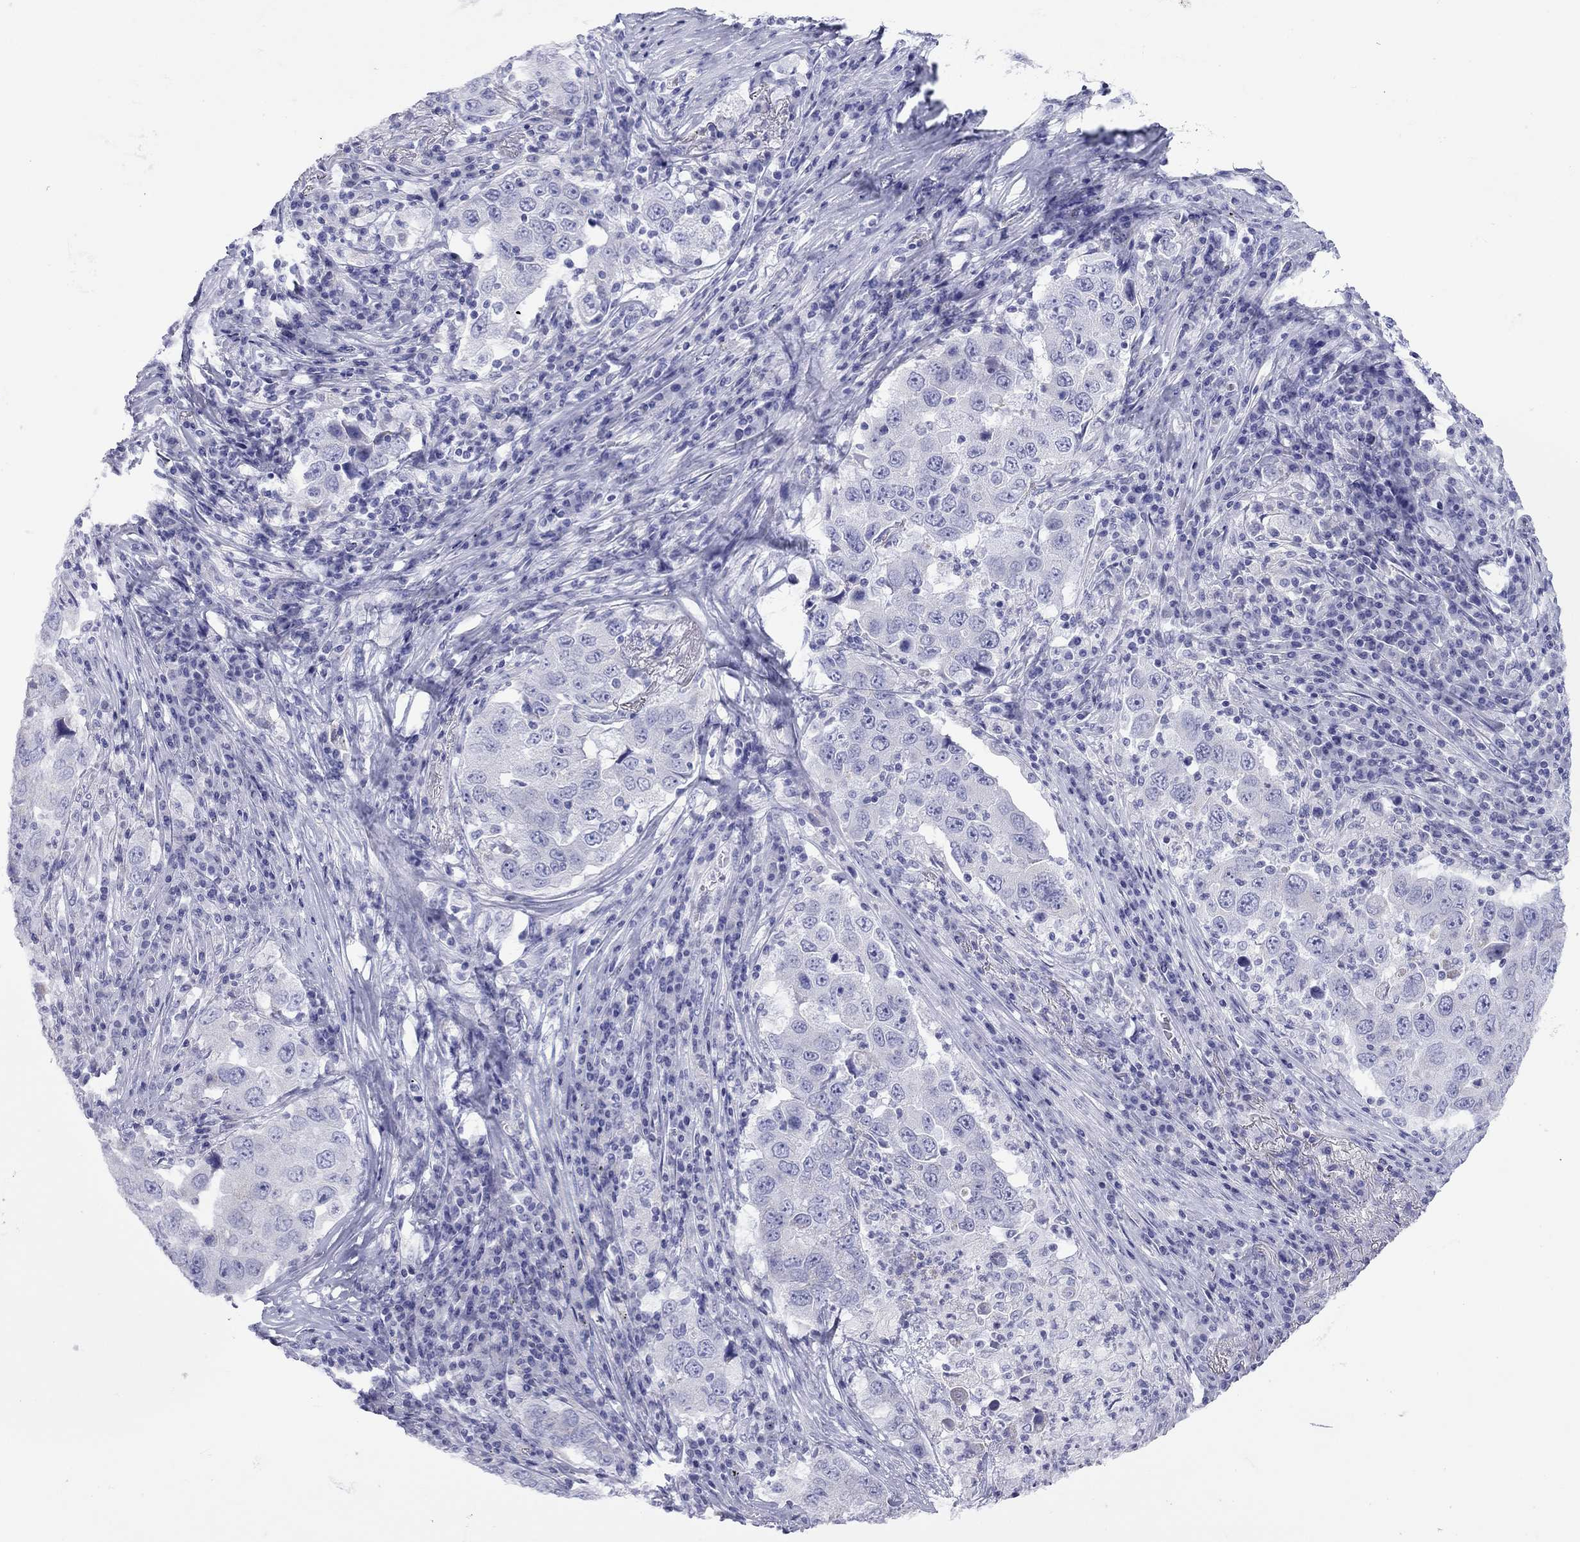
{"staining": {"intensity": "negative", "quantity": "none", "location": "none"}, "tissue": "lung cancer", "cell_type": "Tumor cells", "image_type": "cancer", "snomed": [{"axis": "morphology", "description": "Adenocarcinoma, NOS"}, {"axis": "topography", "description": "Lung"}], "caption": "DAB (3,3'-diaminobenzidine) immunohistochemical staining of human lung cancer shows no significant positivity in tumor cells. (Stains: DAB (3,3'-diaminobenzidine) IHC with hematoxylin counter stain, Microscopy: brightfield microscopy at high magnification).", "gene": "DPY19L2", "patient": {"sex": "male", "age": 73}}